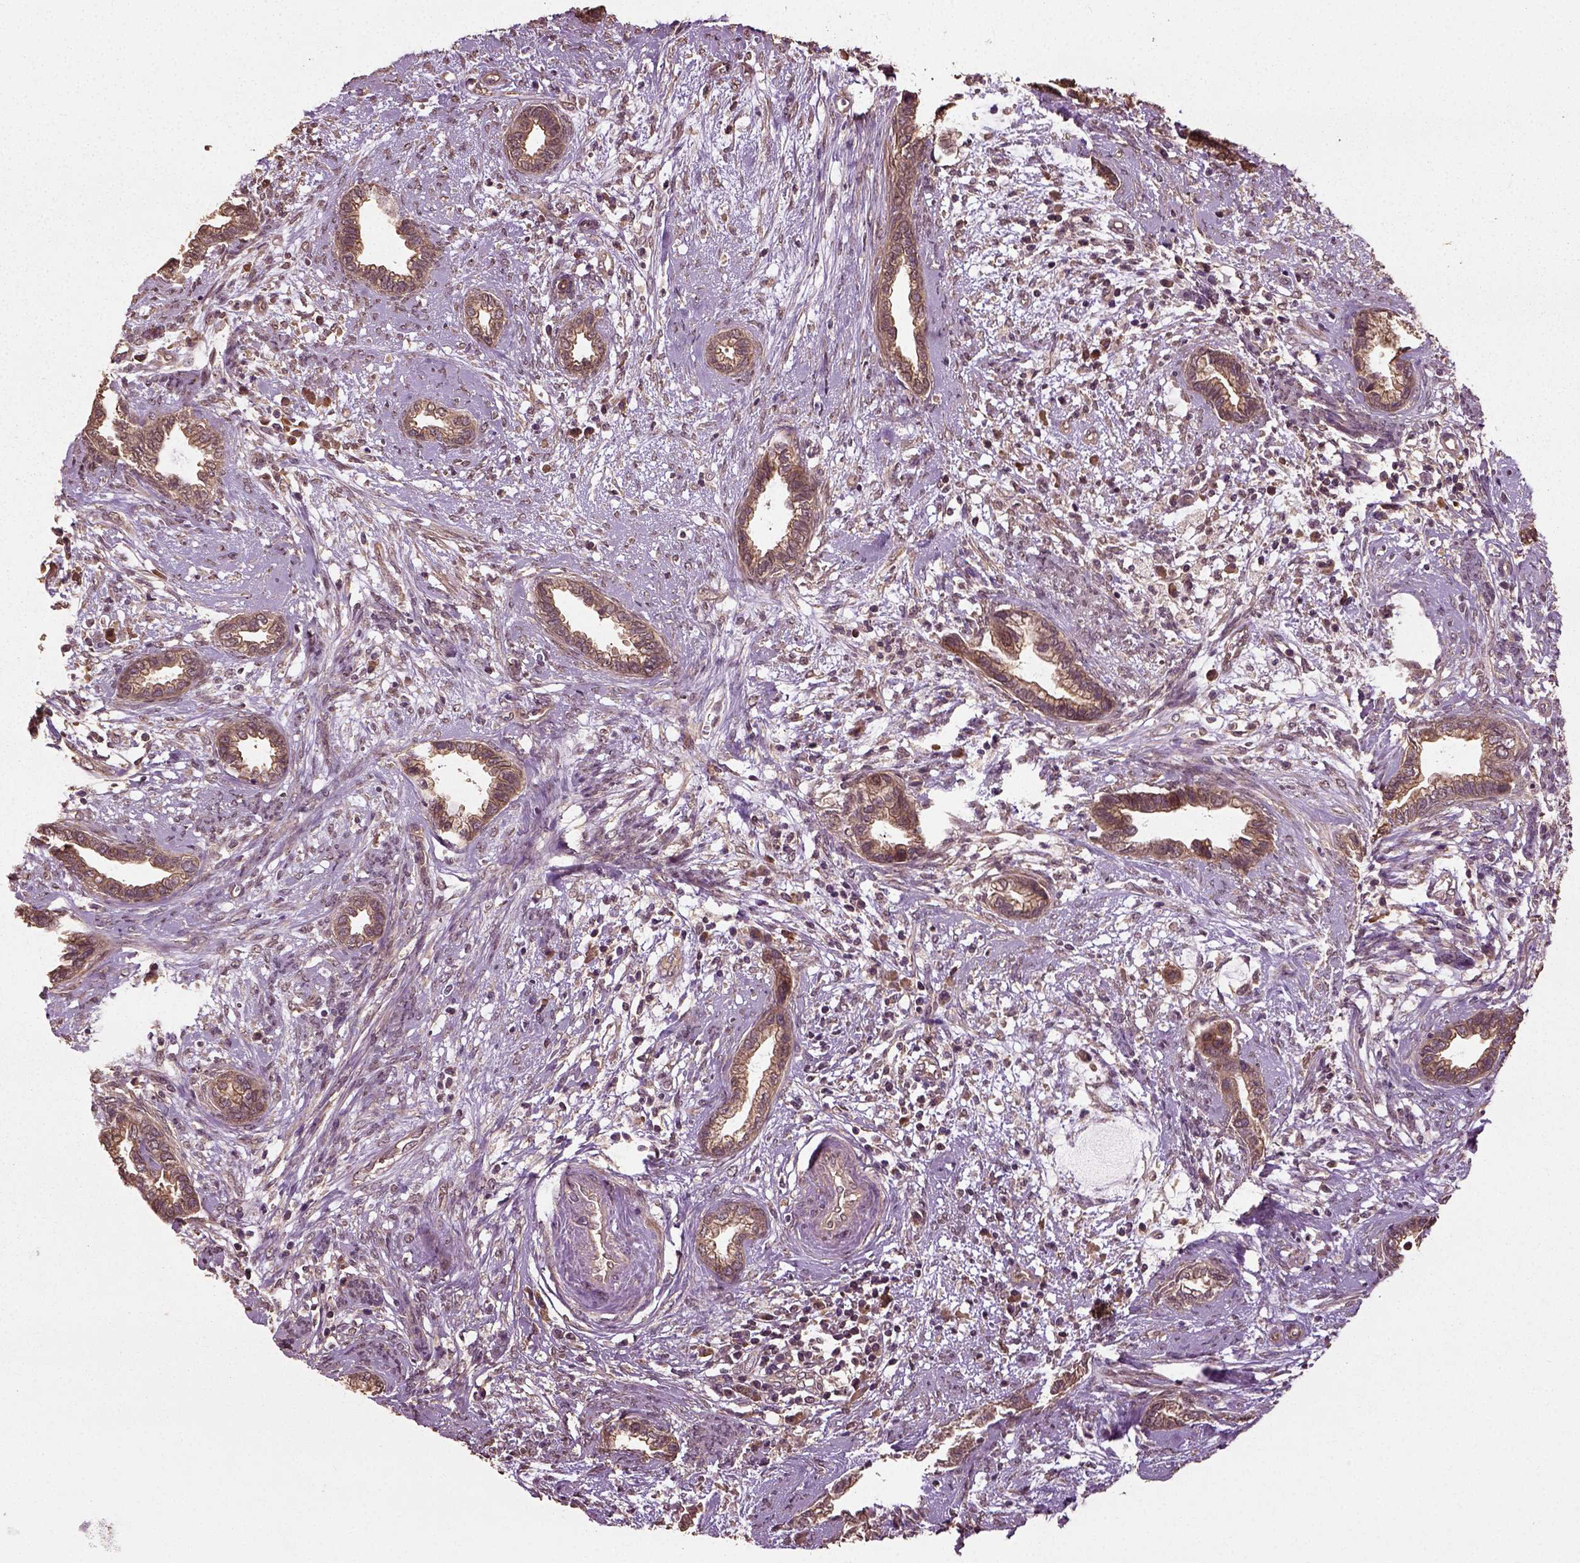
{"staining": {"intensity": "weak", "quantity": ">75%", "location": "cytoplasmic/membranous"}, "tissue": "cervical cancer", "cell_type": "Tumor cells", "image_type": "cancer", "snomed": [{"axis": "morphology", "description": "Adenocarcinoma, NOS"}, {"axis": "topography", "description": "Cervix"}], "caption": "Immunohistochemistry (DAB (3,3'-diaminobenzidine)) staining of cervical adenocarcinoma shows weak cytoplasmic/membranous protein positivity in approximately >75% of tumor cells.", "gene": "ERV3-1", "patient": {"sex": "female", "age": 62}}